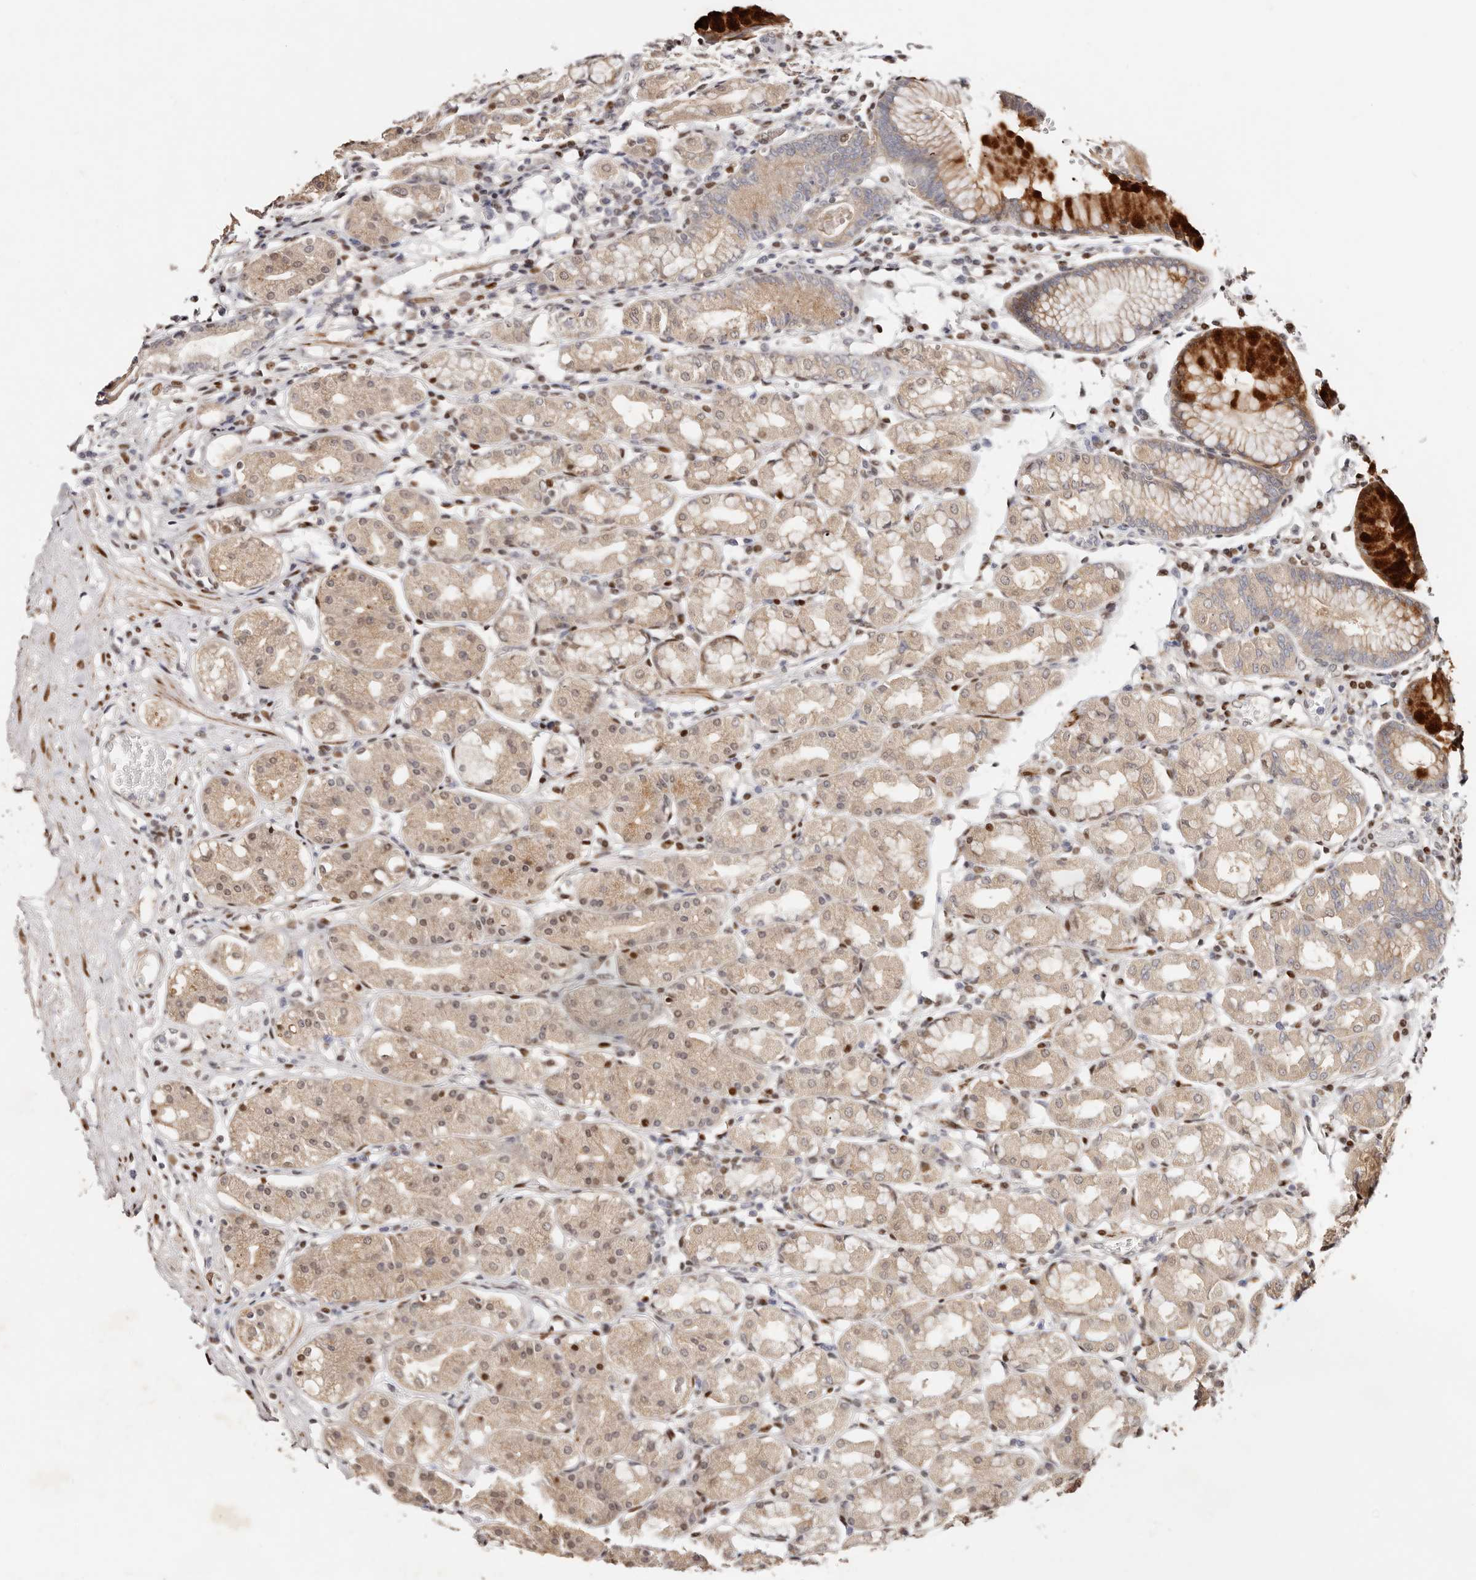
{"staining": {"intensity": "strong", "quantity": "25%-75%", "location": "cytoplasmic/membranous"}, "tissue": "stomach", "cell_type": "Glandular cells", "image_type": "normal", "snomed": [{"axis": "morphology", "description": "Normal tissue, NOS"}, {"axis": "topography", "description": "Stomach, lower"}], "caption": "About 25%-75% of glandular cells in benign human stomach demonstrate strong cytoplasmic/membranous protein positivity as visualized by brown immunohistochemical staining.", "gene": "IQGAP3", "patient": {"sex": "female", "age": 56}}